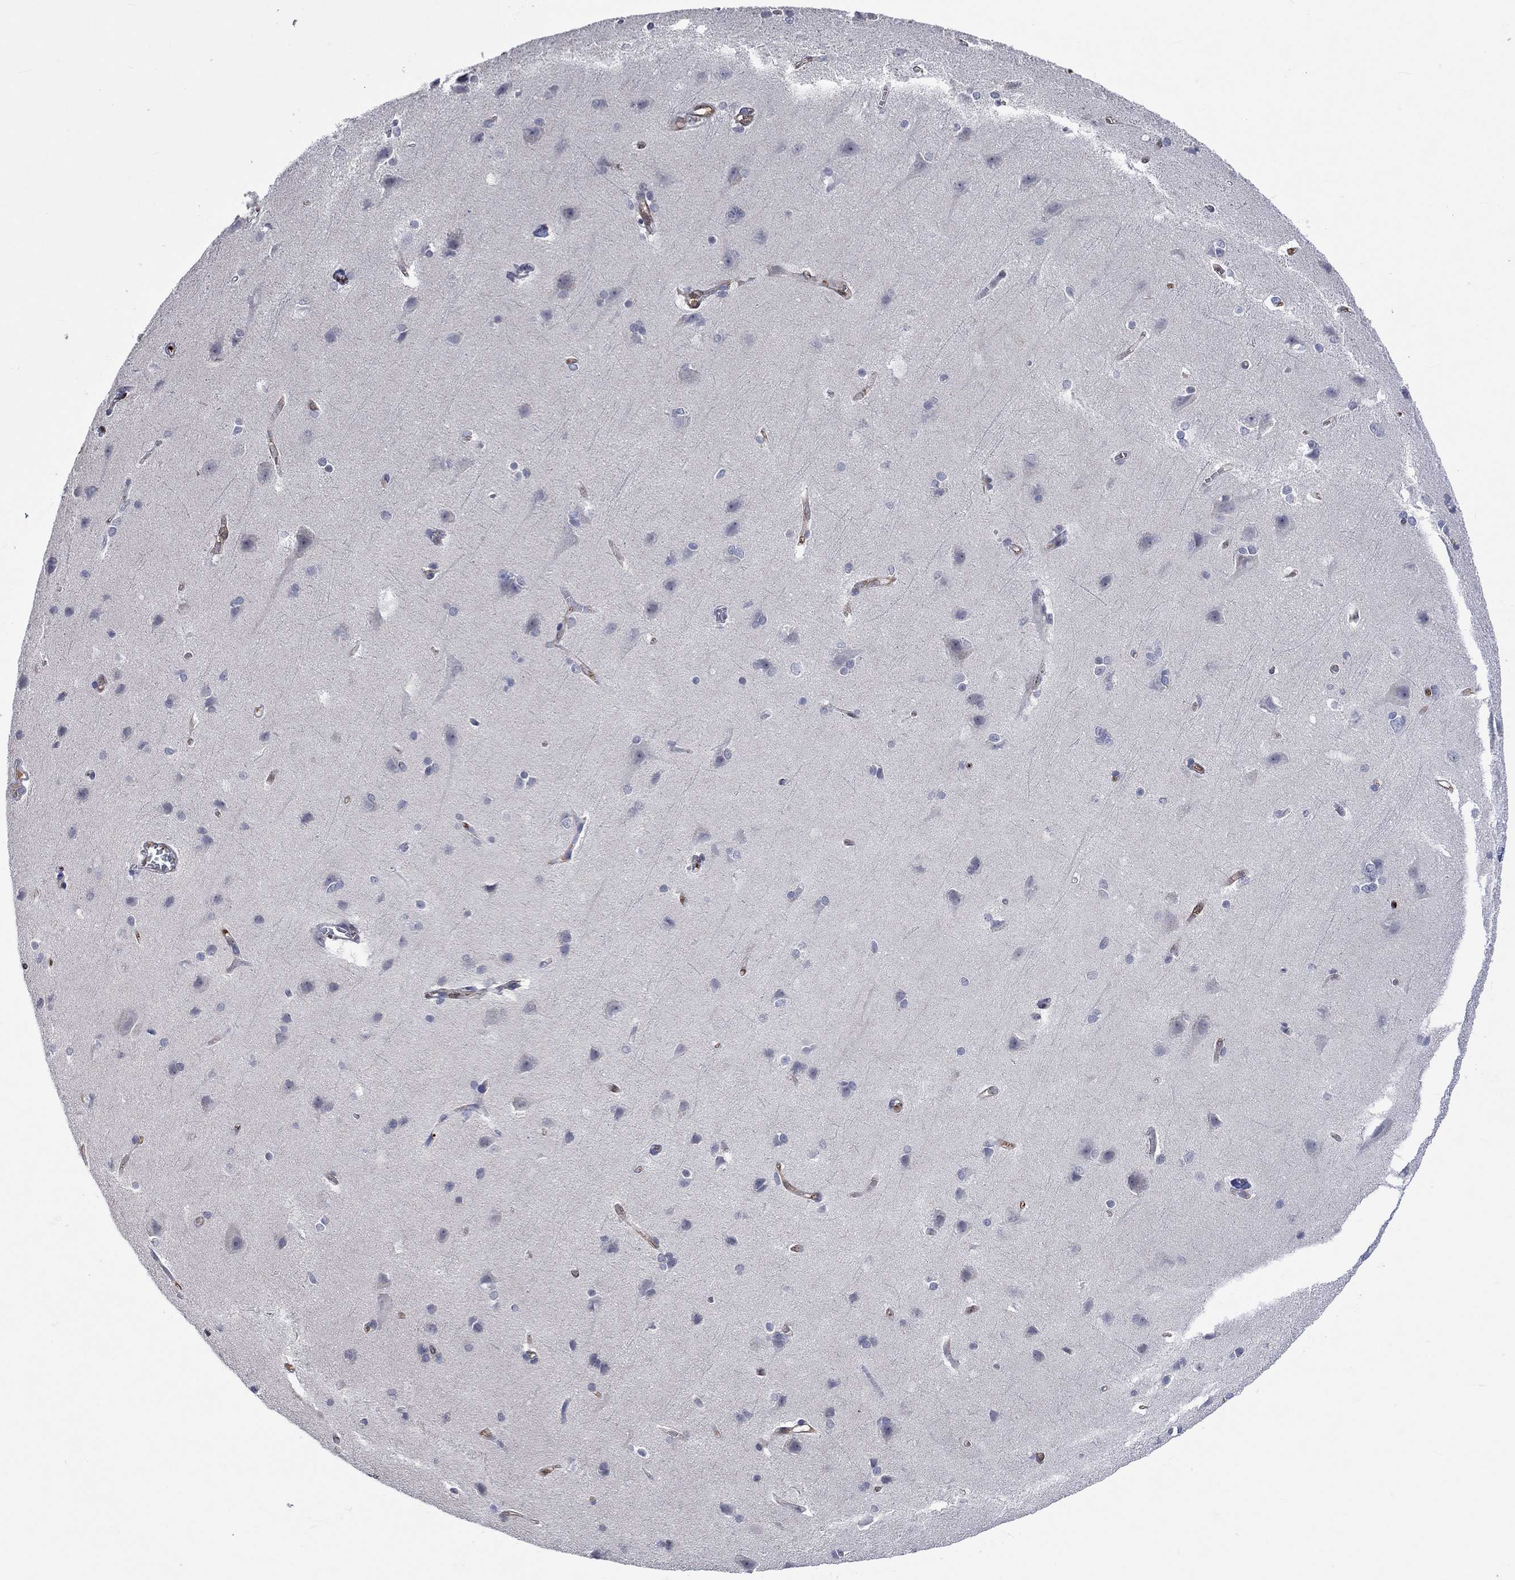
{"staining": {"intensity": "moderate", "quantity": "25%-75%", "location": "cytoplasmic/membranous"}, "tissue": "cerebral cortex", "cell_type": "Endothelial cells", "image_type": "normal", "snomed": [{"axis": "morphology", "description": "Normal tissue, NOS"}, {"axis": "topography", "description": "Cerebral cortex"}], "caption": "An immunohistochemistry image of benign tissue is shown. Protein staining in brown highlights moderate cytoplasmic/membranous positivity in cerebral cortex within endothelial cells. (DAB IHC with brightfield microscopy, high magnification).", "gene": "TGM2", "patient": {"sex": "male", "age": 37}}